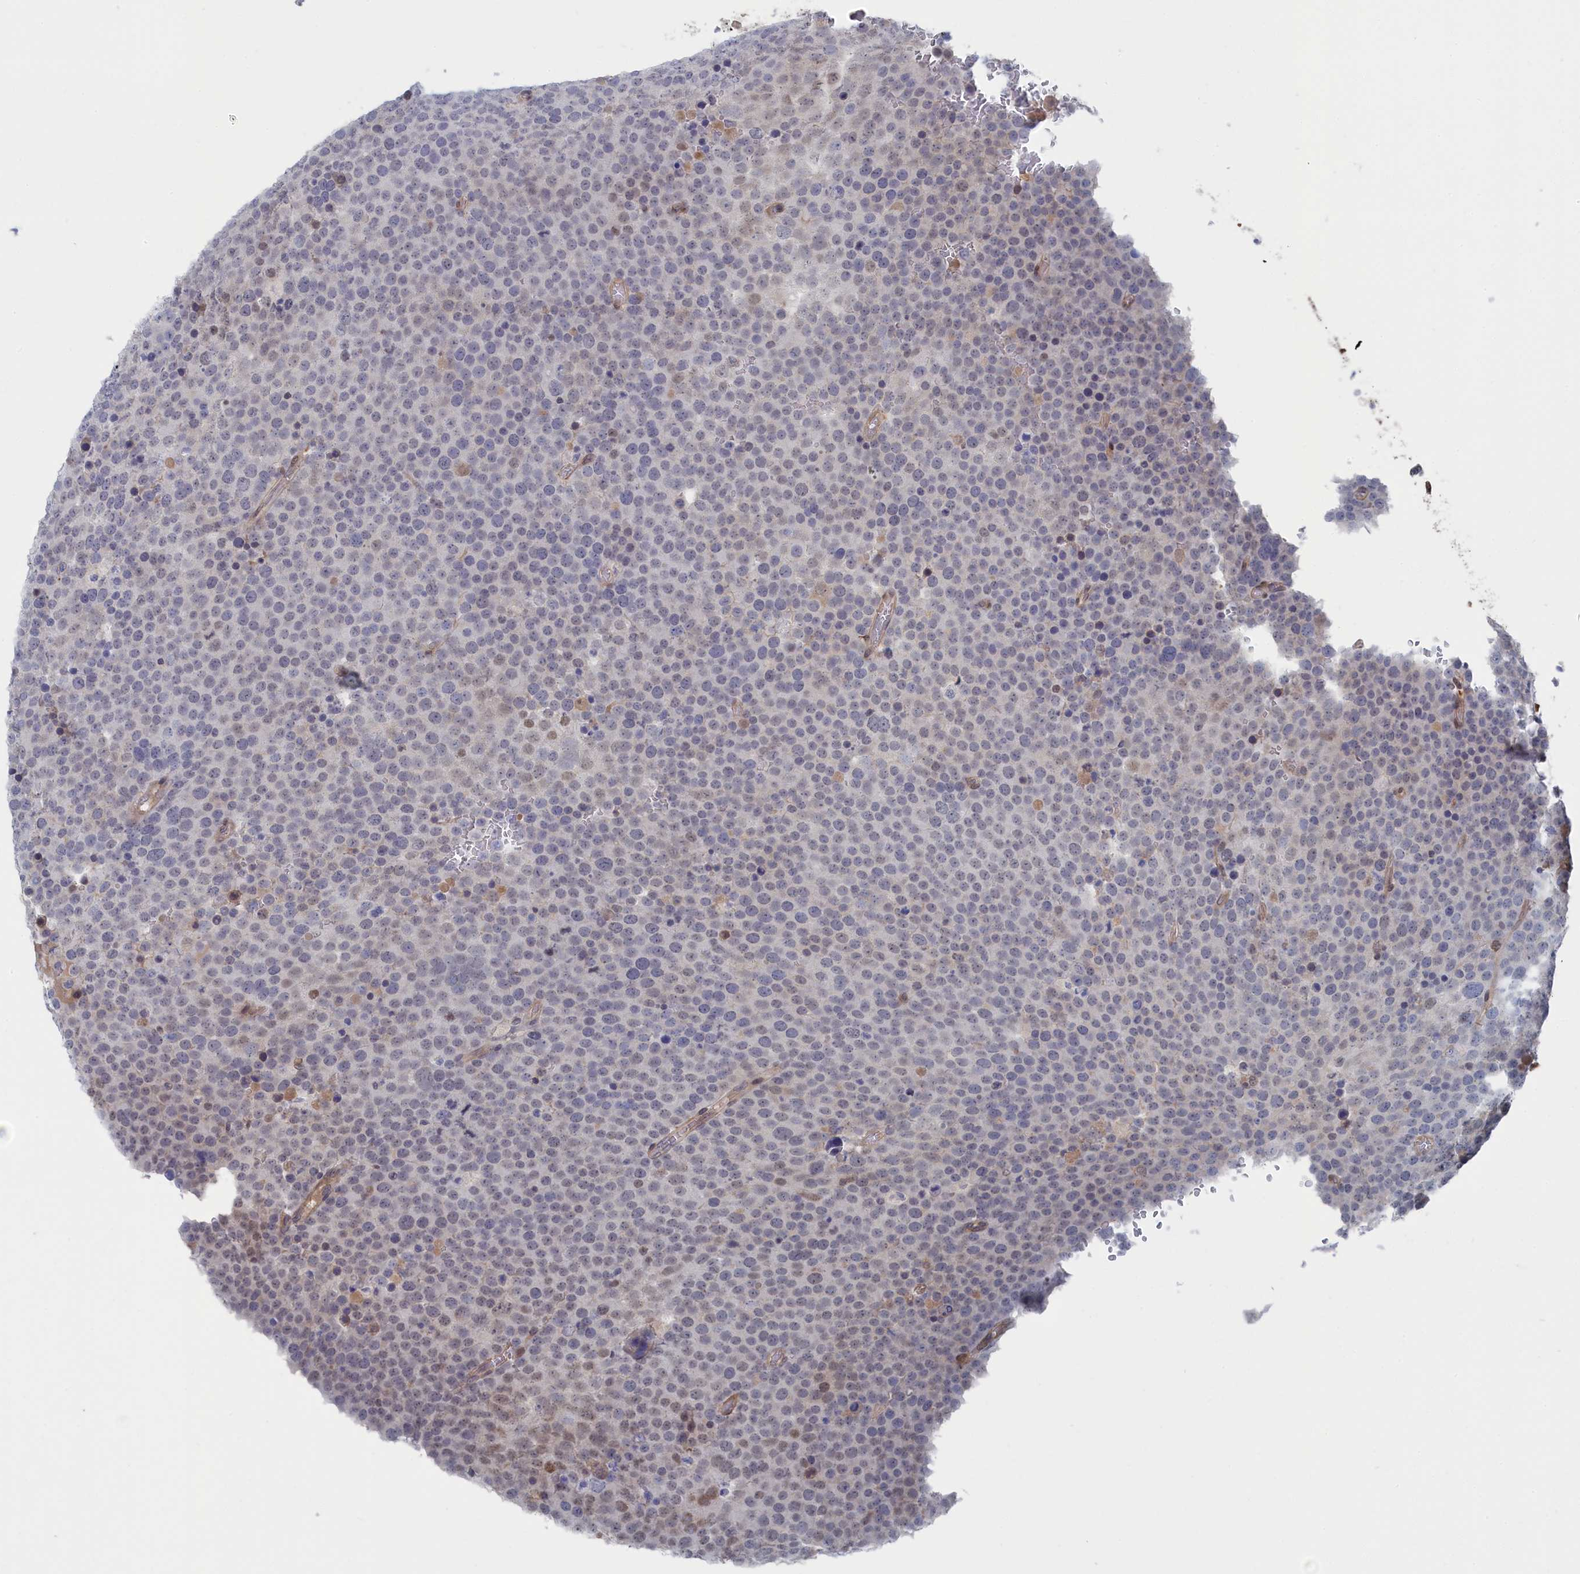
{"staining": {"intensity": "negative", "quantity": "none", "location": "none"}, "tissue": "testis cancer", "cell_type": "Tumor cells", "image_type": "cancer", "snomed": [{"axis": "morphology", "description": "Seminoma, NOS"}, {"axis": "topography", "description": "Testis"}], "caption": "DAB immunohistochemical staining of testis cancer (seminoma) exhibits no significant expression in tumor cells.", "gene": "IRGQ", "patient": {"sex": "male", "age": 71}}